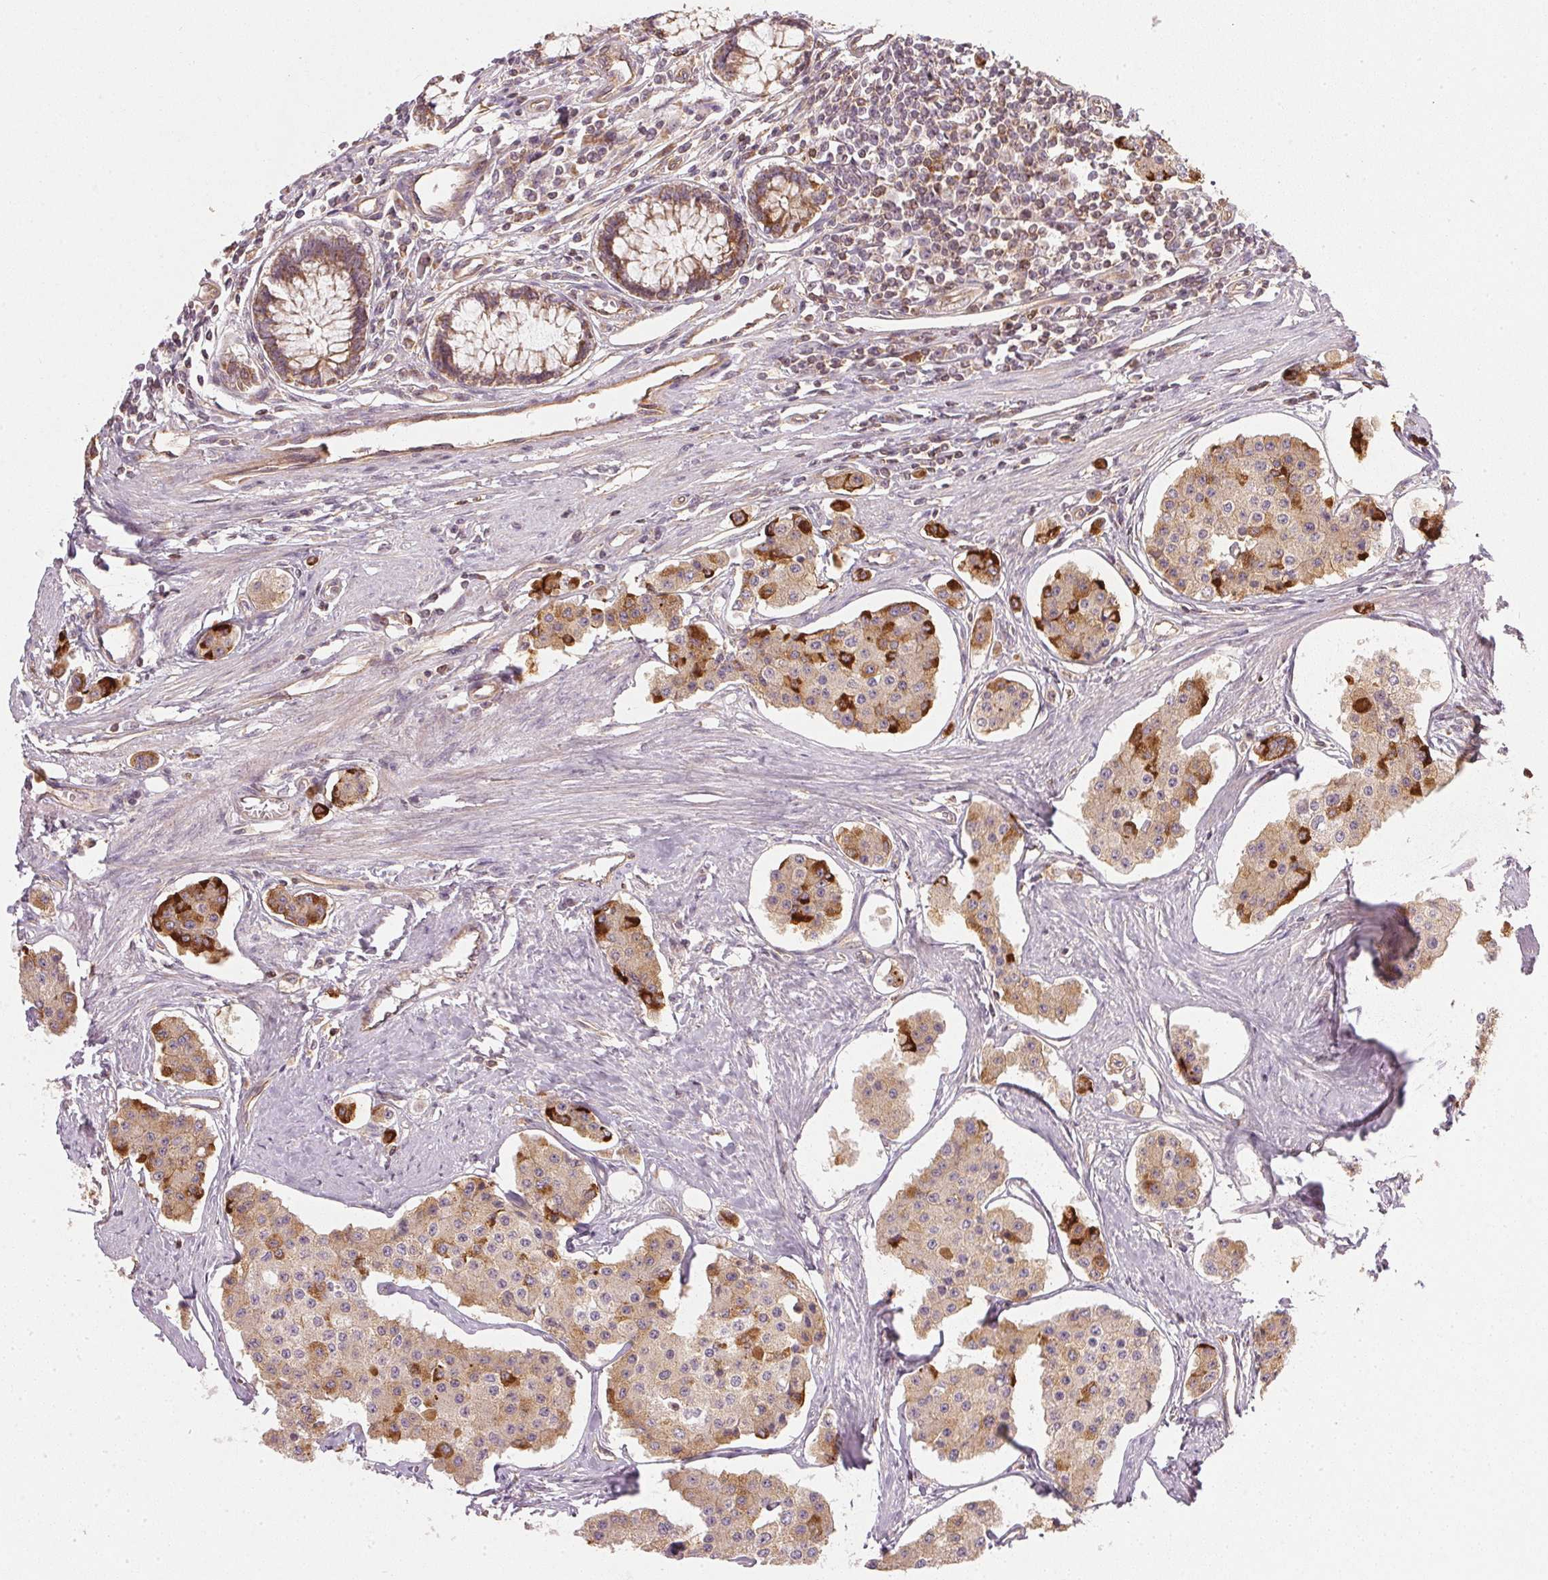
{"staining": {"intensity": "moderate", "quantity": ">75%", "location": "cytoplasmic/membranous"}, "tissue": "carcinoid", "cell_type": "Tumor cells", "image_type": "cancer", "snomed": [{"axis": "morphology", "description": "Carcinoid, malignant, NOS"}, {"axis": "topography", "description": "Small intestine"}], "caption": "Immunohistochemical staining of human malignant carcinoid shows moderate cytoplasmic/membranous protein staining in about >75% of tumor cells.", "gene": "NADK2", "patient": {"sex": "female", "age": 65}}